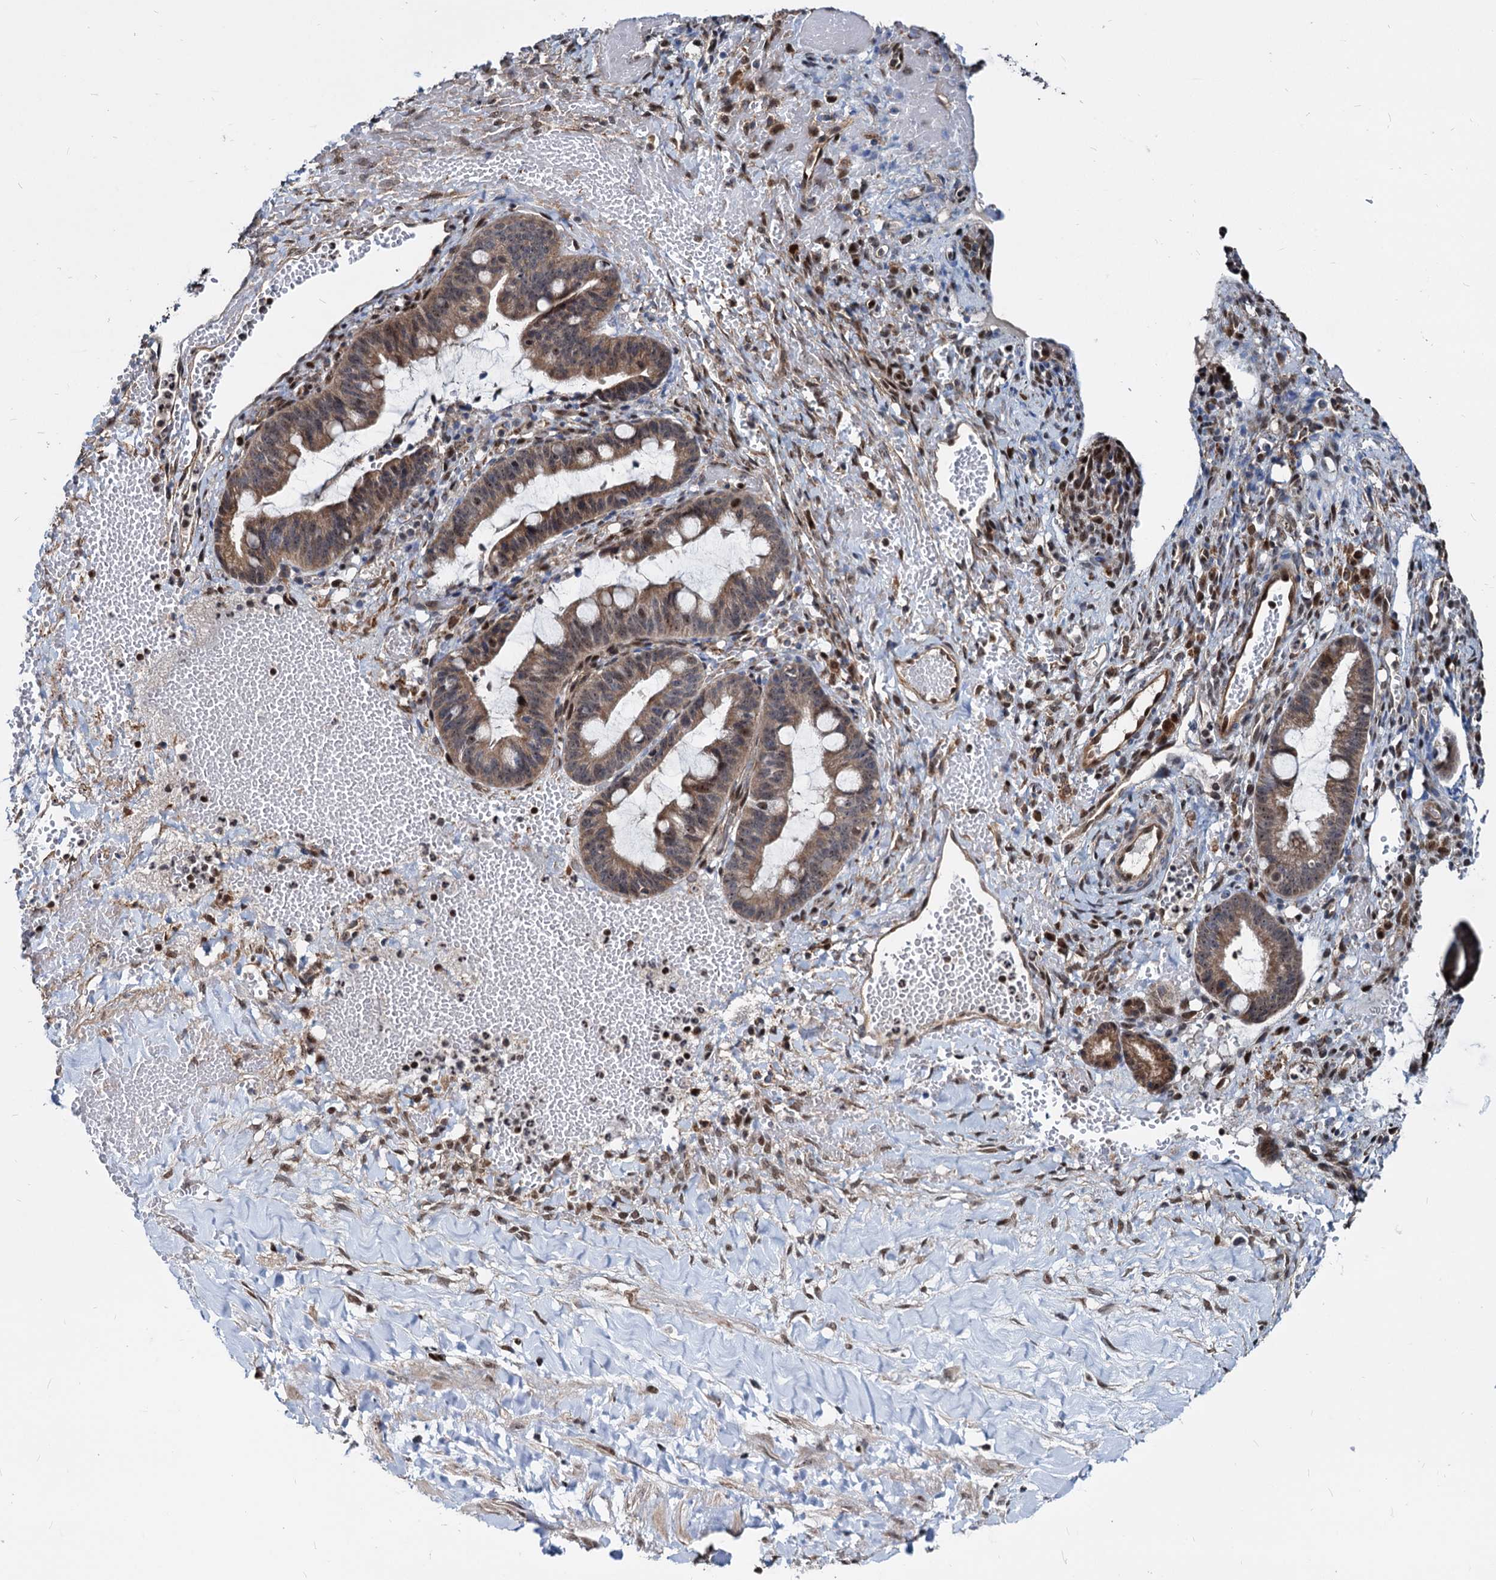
{"staining": {"intensity": "moderate", "quantity": ">75%", "location": "cytoplasmic/membranous,nuclear"}, "tissue": "ovarian cancer", "cell_type": "Tumor cells", "image_type": "cancer", "snomed": [{"axis": "morphology", "description": "Cystadenocarcinoma, mucinous, NOS"}, {"axis": "topography", "description": "Ovary"}], "caption": "Ovarian cancer stained with a brown dye reveals moderate cytoplasmic/membranous and nuclear positive staining in about >75% of tumor cells.", "gene": "UBLCP1", "patient": {"sex": "female", "age": 73}}